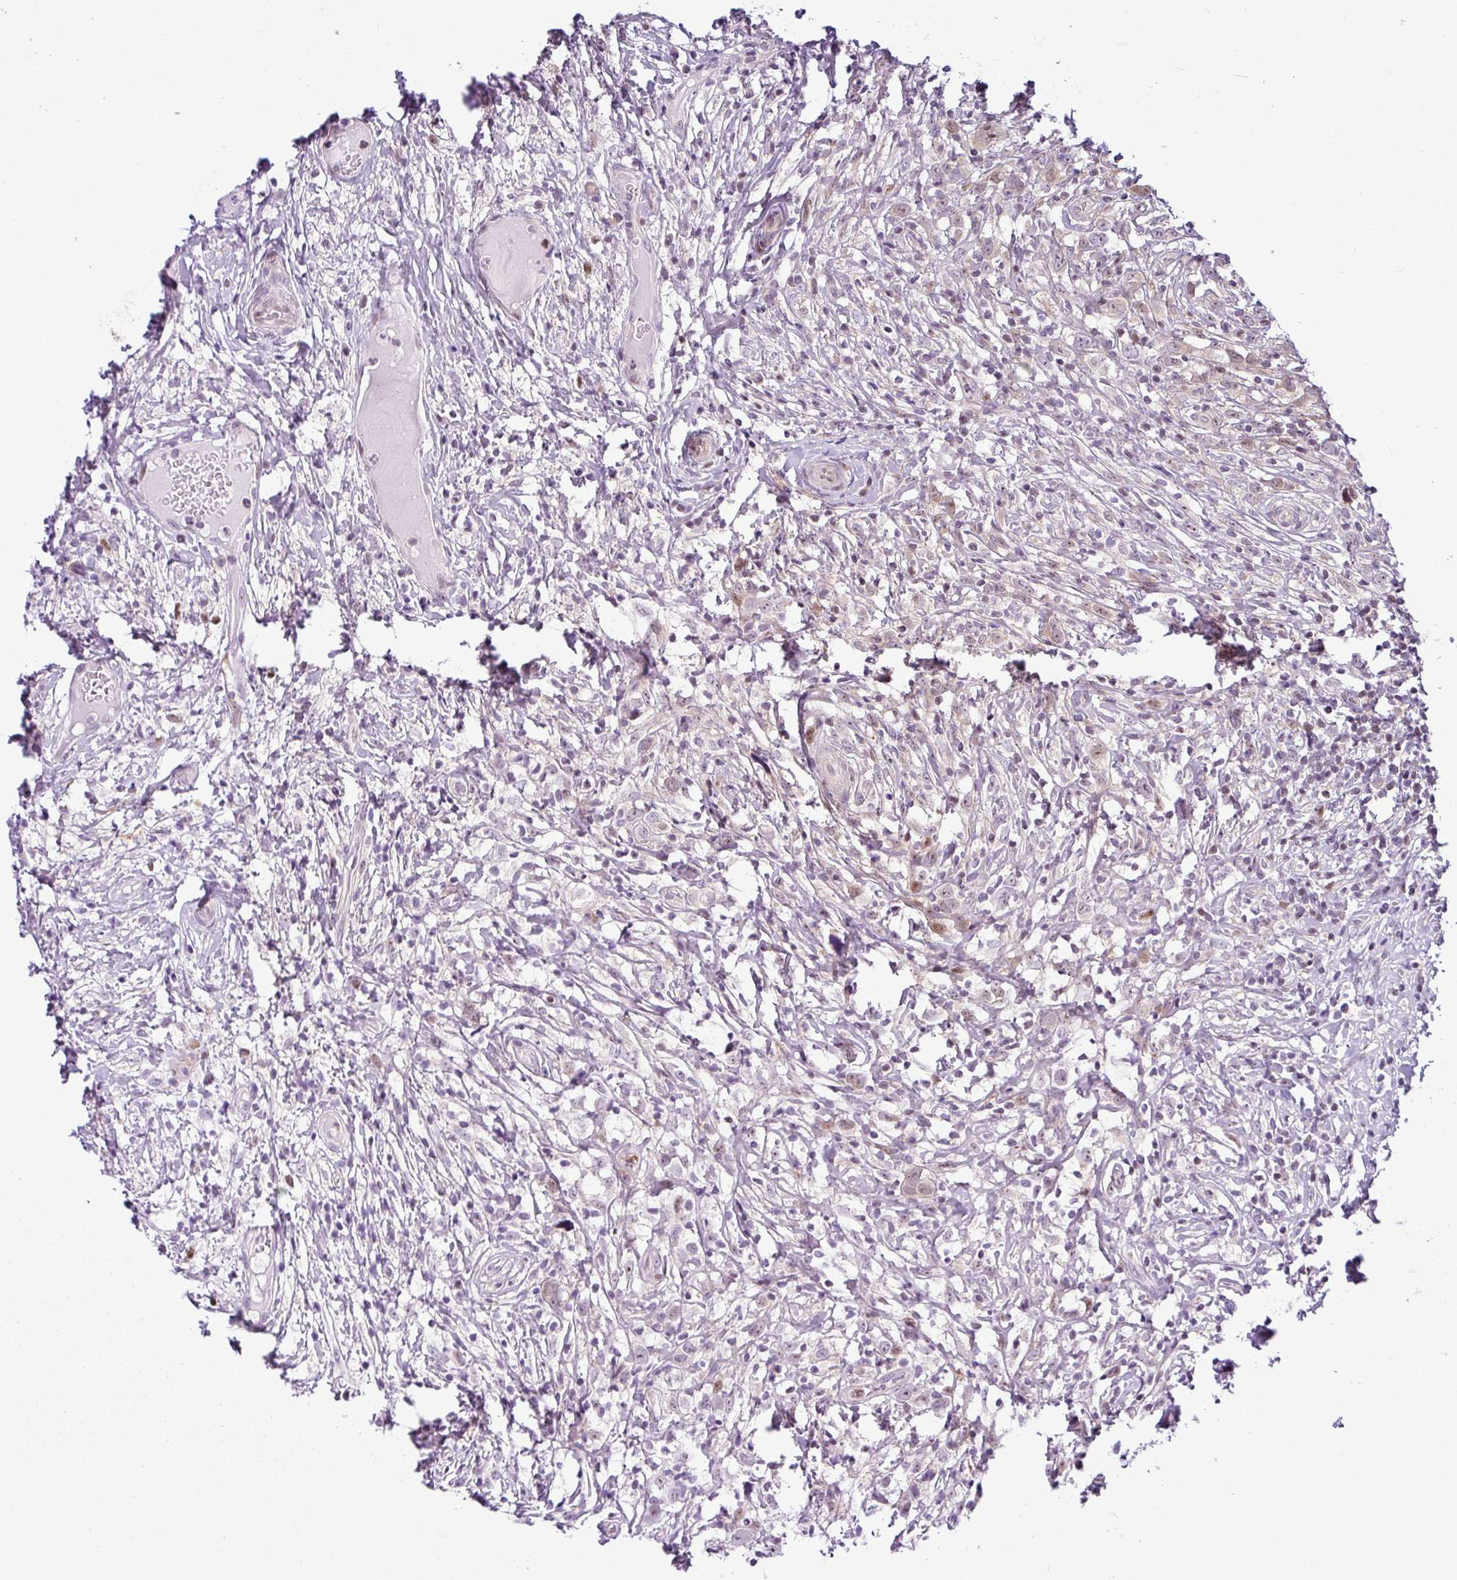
{"staining": {"intensity": "weak", "quantity": ">75%", "location": "cytoplasmic/membranous,nuclear"}, "tissue": "lymphoma", "cell_type": "Tumor cells", "image_type": "cancer", "snomed": [{"axis": "morphology", "description": "Hodgkin's disease, NOS"}, {"axis": "topography", "description": "No Tissue"}], "caption": "Immunohistochemical staining of human Hodgkin's disease shows weak cytoplasmic/membranous and nuclear protein expression in approximately >75% of tumor cells. (DAB IHC, brown staining for protein, blue staining for nuclei).", "gene": "NDUFB2", "patient": {"sex": "female", "age": 21}}